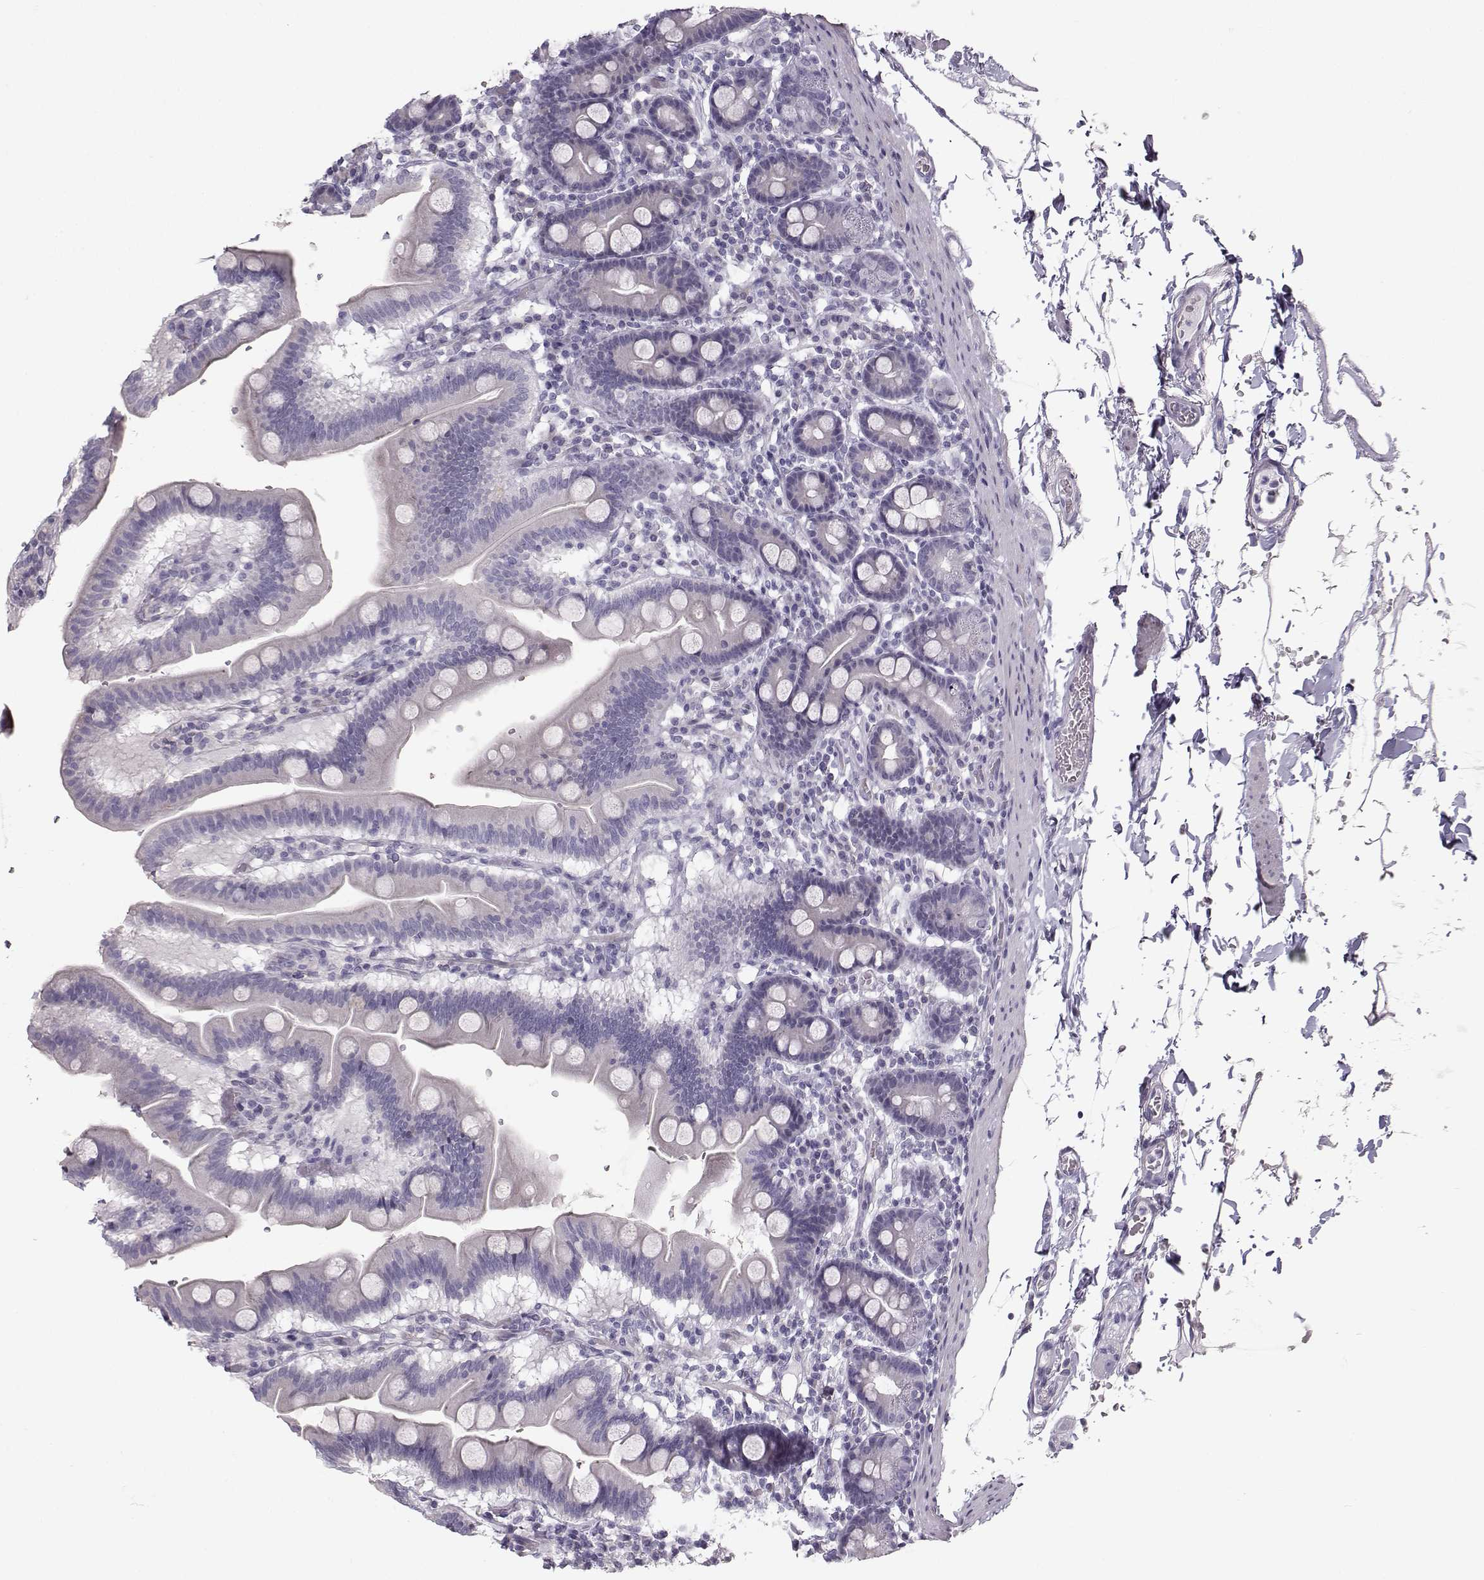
{"staining": {"intensity": "weak", "quantity": "25%-75%", "location": "cytoplasmic/membranous"}, "tissue": "duodenum", "cell_type": "Glandular cells", "image_type": "normal", "snomed": [{"axis": "morphology", "description": "Normal tissue, NOS"}, {"axis": "topography", "description": "Duodenum"}], "caption": "Approximately 25%-75% of glandular cells in benign duodenum exhibit weak cytoplasmic/membranous protein positivity as visualized by brown immunohistochemical staining.", "gene": "CASR", "patient": {"sex": "male", "age": 59}}